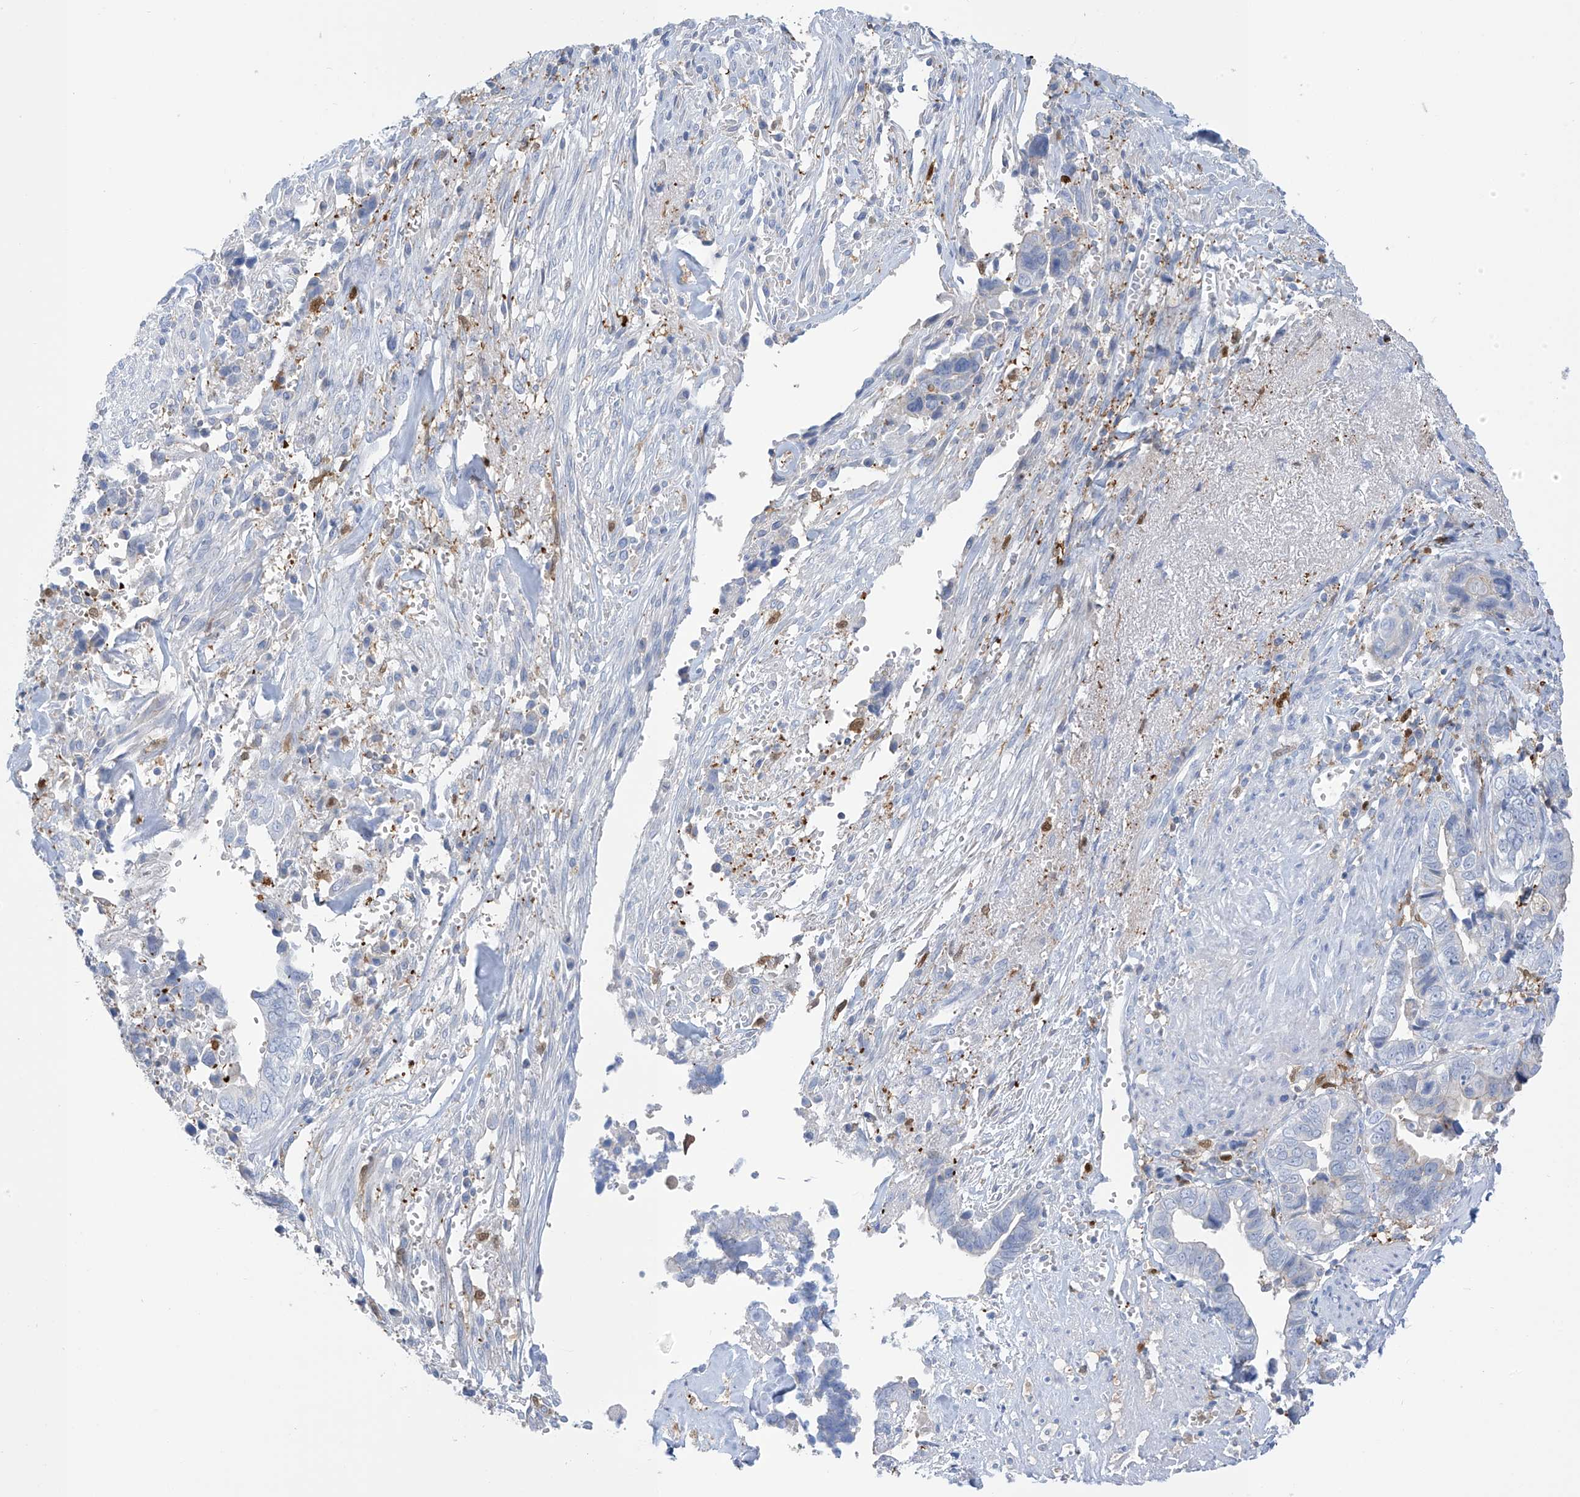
{"staining": {"intensity": "negative", "quantity": "none", "location": "none"}, "tissue": "liver cancer", "cell_type": "Tumor cells", "image_type": "cancer", "snomed": [{"axis": "morphology", "description": "Cholangiocarcinoma"}, {"axis": "topography", "description": "Liver"}], "caption": "Photomicrograph shows no protein positivity in tumor cells of liver cancer tissue.", "gene": "TRMT2B", "patient": {"sex": "female", "age": 79}}